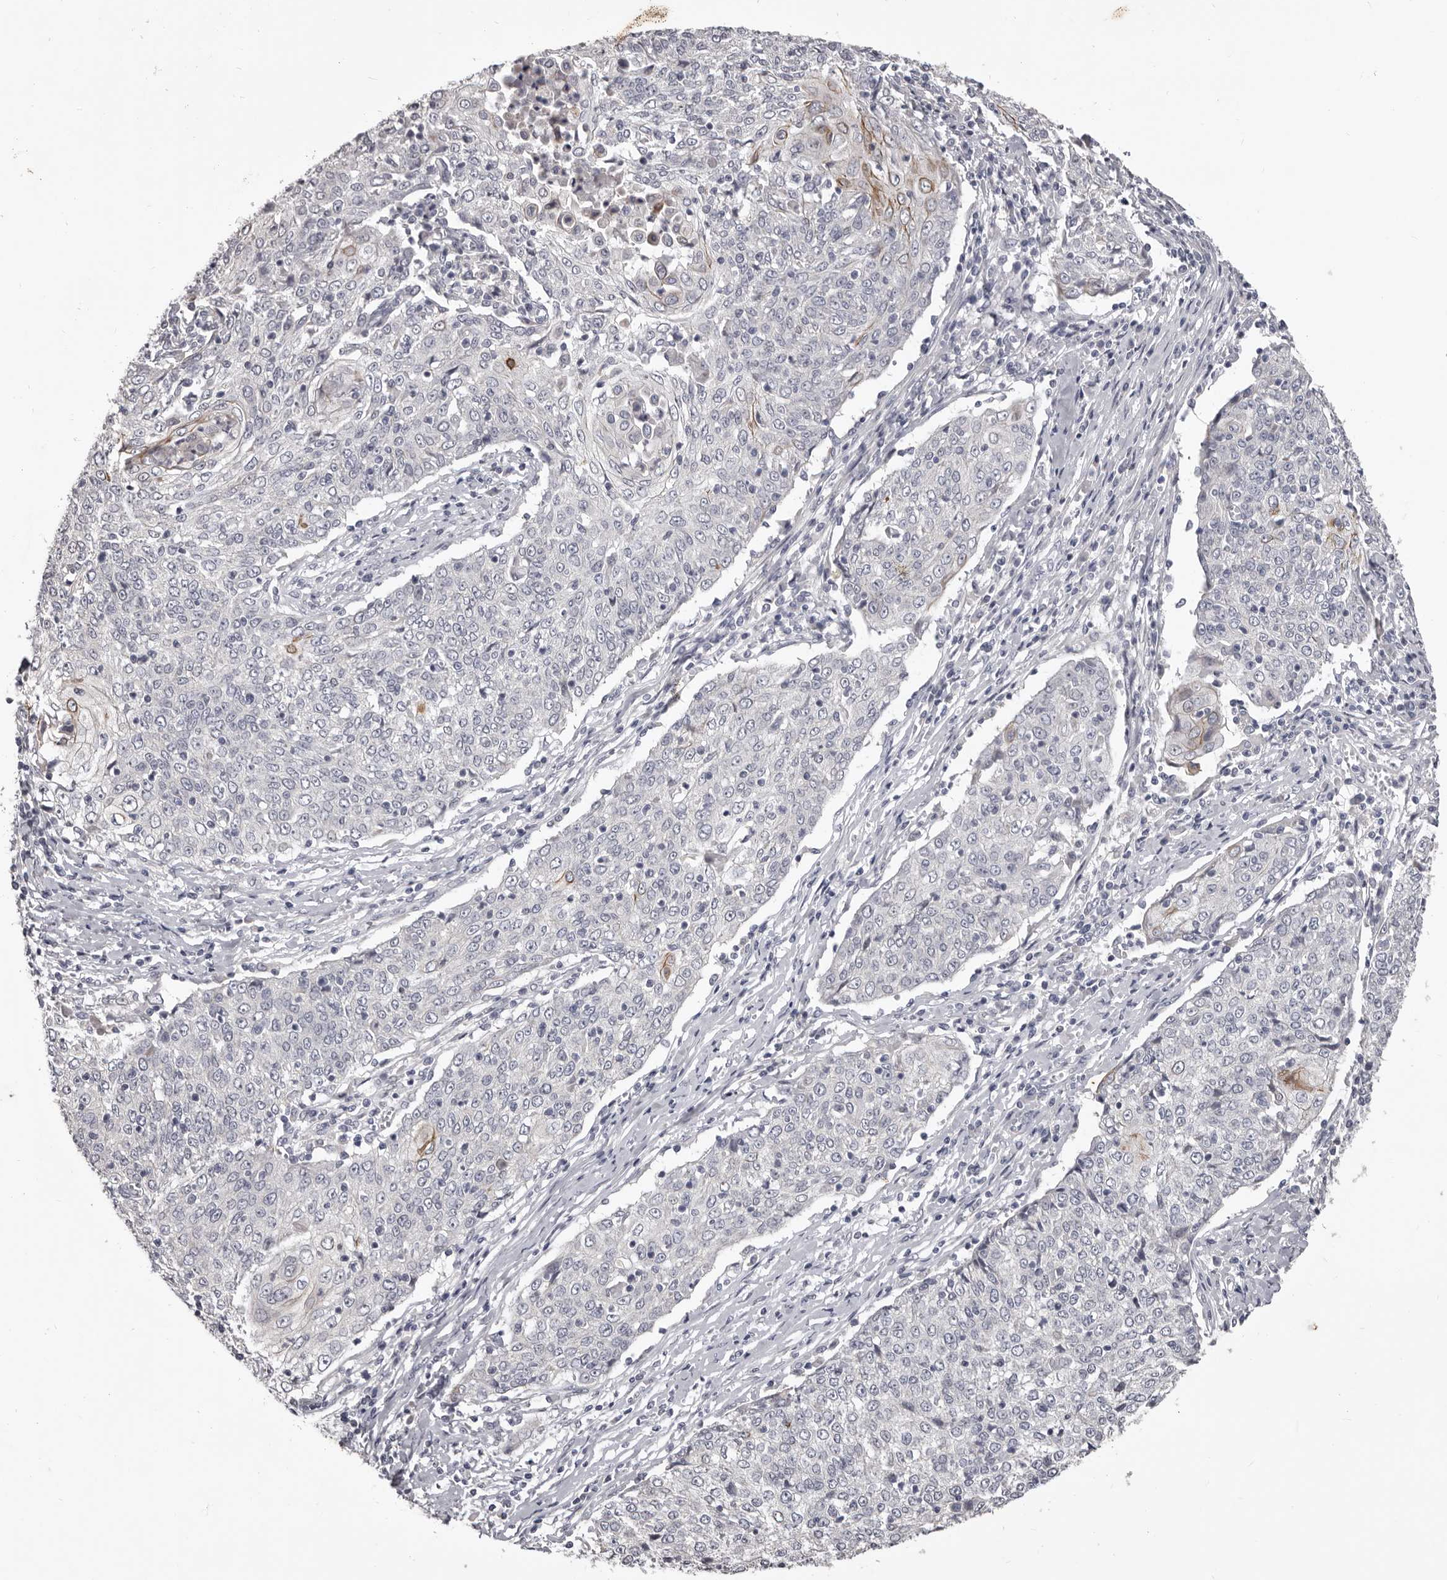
{"staining": {"intensity": "negative", "quantity": "none", "location": "none"}, "tissue": "cervical cancer", "cell_type": "Tumor cells", "image_type": "cancer", "snomed": [{"axis": "morphology", "description": "Squamous cell carcinoma, NOS"}, {"axis": "topography", "description": "Cervix"}], "caption": "This is a photomicrograph of immunohistochemistry (IHC) staining of squamous cell carcinoma (cervical), which shows no staining in tumor cells.", "gene": "LPAR6", "patient": {"sex": "female", "age": 48}}